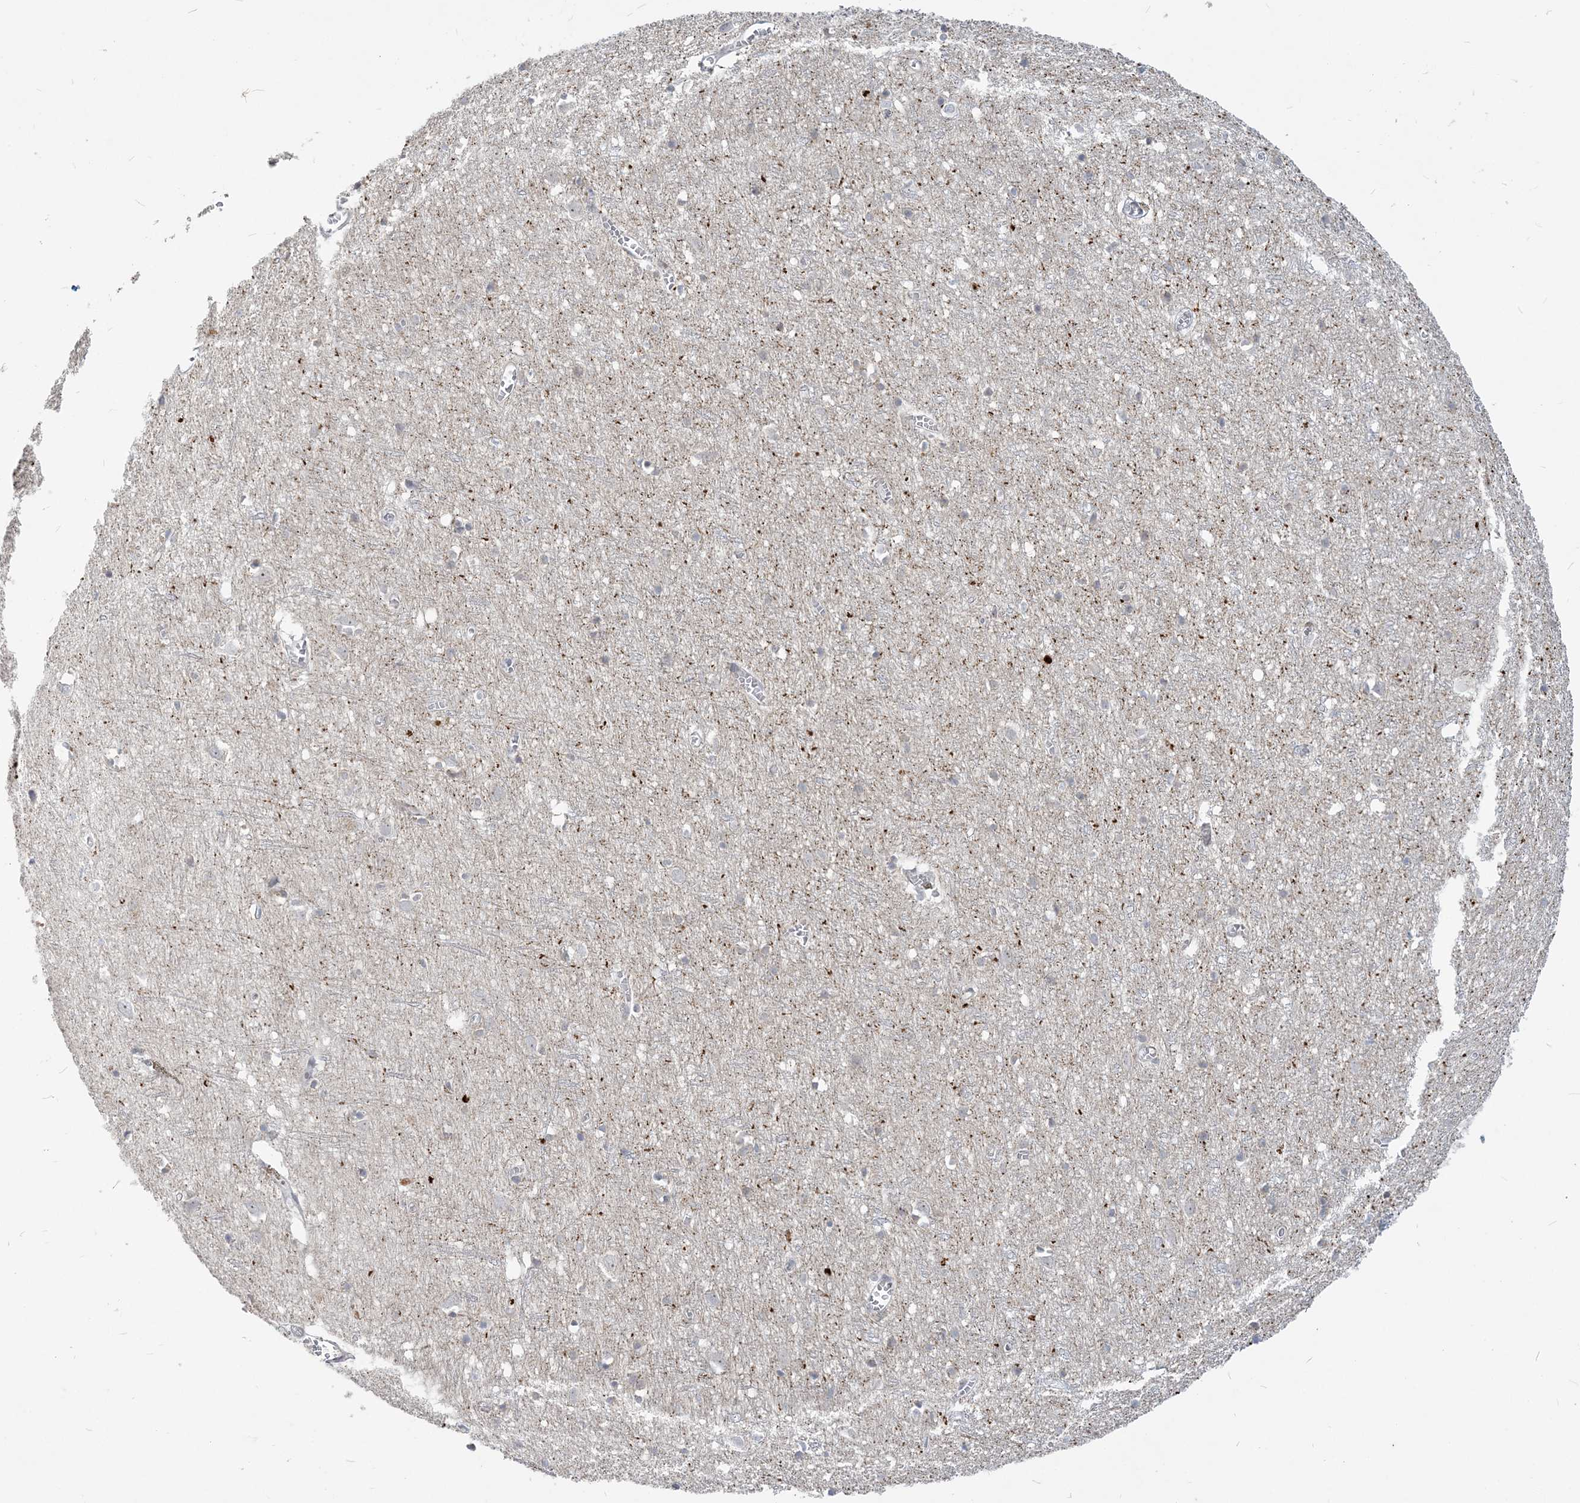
{"staining": {"intensity": "weak", "quantity": "25%-75%", "location": "cytoplasmic/membranous"}, "tissue": "cerebral cortex", "cell_type": "Endothelial cells", "image_type": "normal", "snomed": [{"axis": "morphology", "description": "Normal tissue, NOS"}, {"axis": "topography", "description": "Cerebral cortex"}], "caption": "Immunohistochemistry (IHC) of unremarkable human cerebral cortex reveals low levels of weak cytoplasmic/membranous staining in approximately 25%-75% of endothelial cells.", "gene": "SDAD1", "patient": {"sex": "female", "age": 64}}